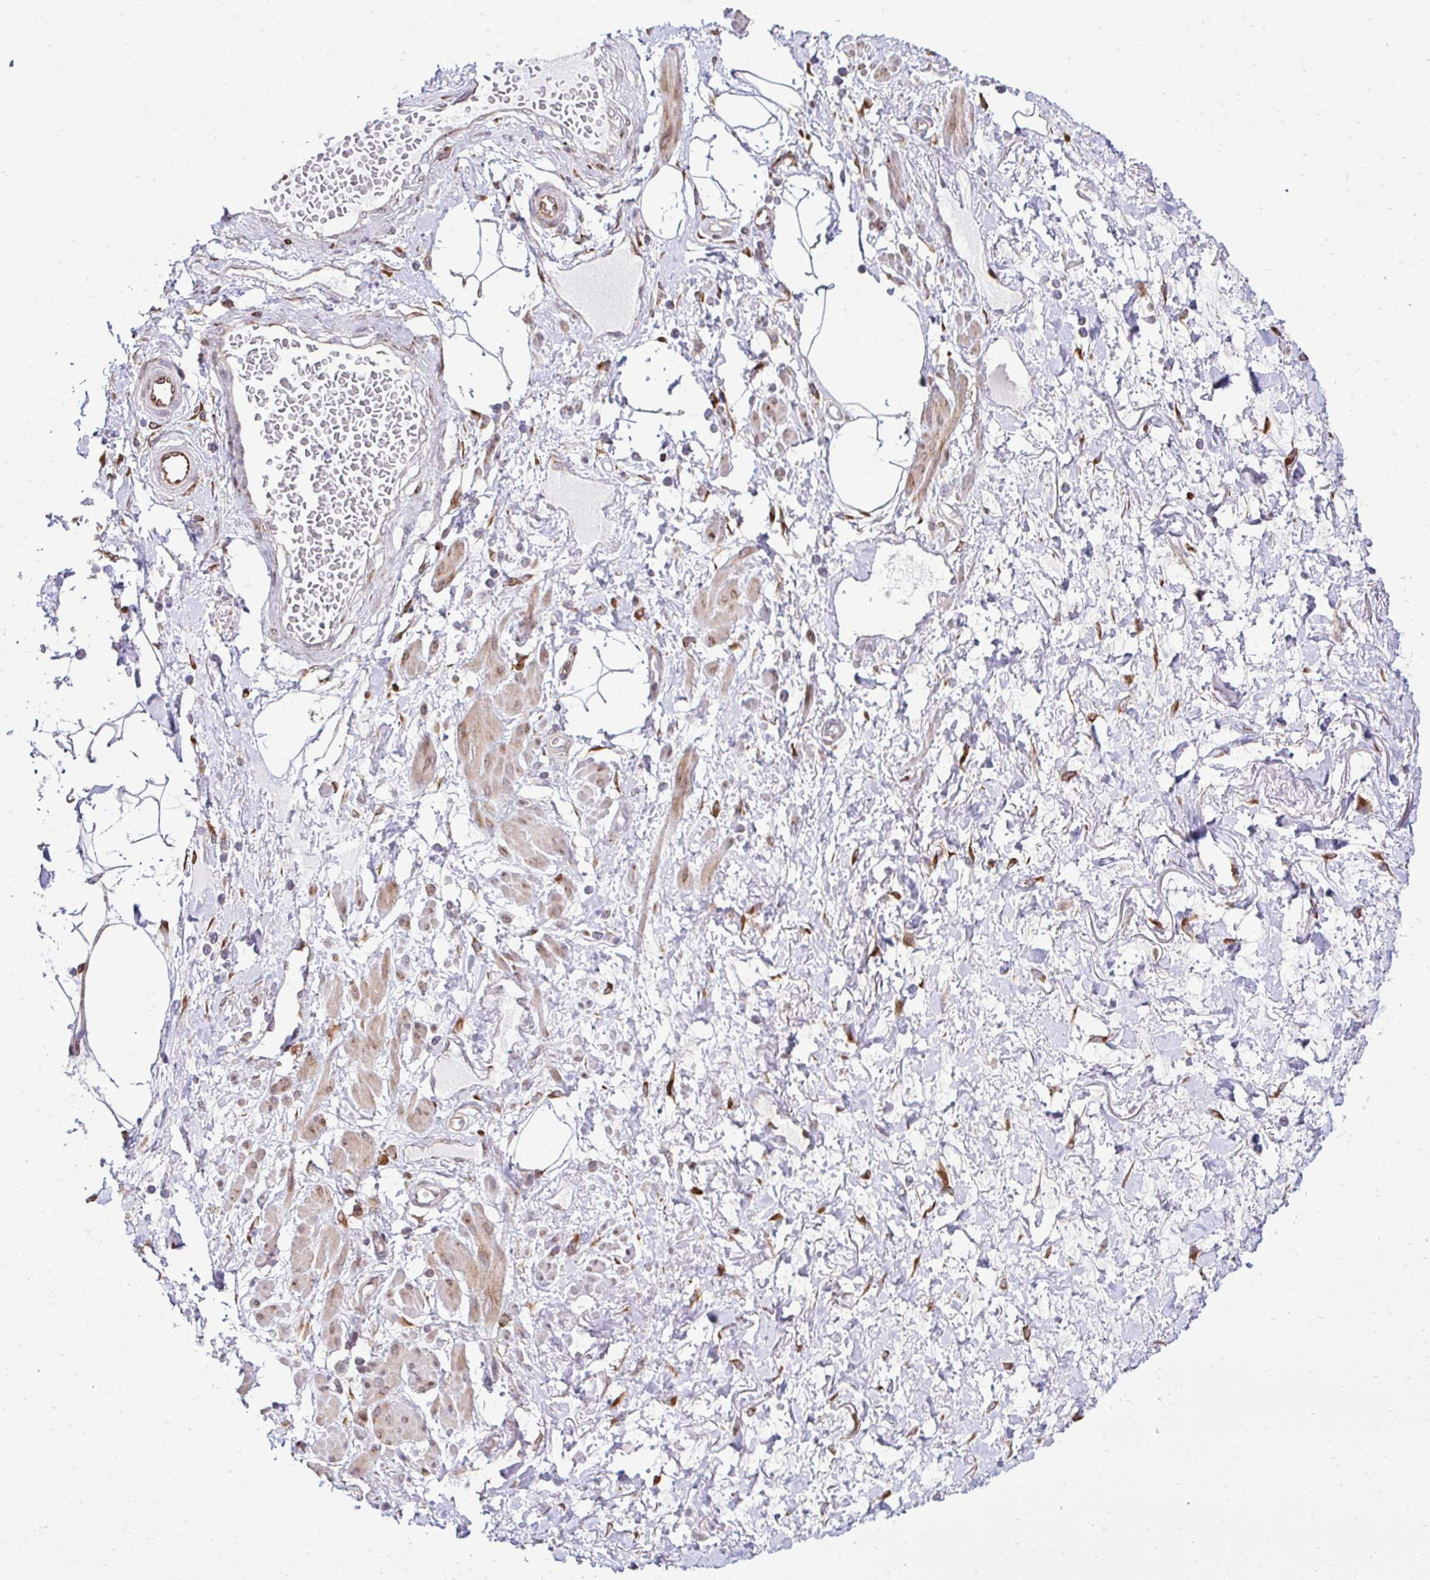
{"staining": {"intensity": "weak", "quantity": "25%-75%", "location": "cytoplasmic/membranous"}, "tissue": "adipose tissue", "cell_type": "Adipocytes", "image_type": "normal", "snomed": [{"axis": "morphology", "description": "Normal tissue, NOS"}, {"axis": "topography", "description": "Vagina"}, {"axis": "topography", "description": "Peripheral nerve tissue"}], "caption": "This is a micrograph of immunohistochemistry staining of normal adipose tissue, which shows weak positivity in the cytoplasmic/membranous of adipocytes.", "gene": "HPS1", "patient": {"sex": "female", "age": 71}}